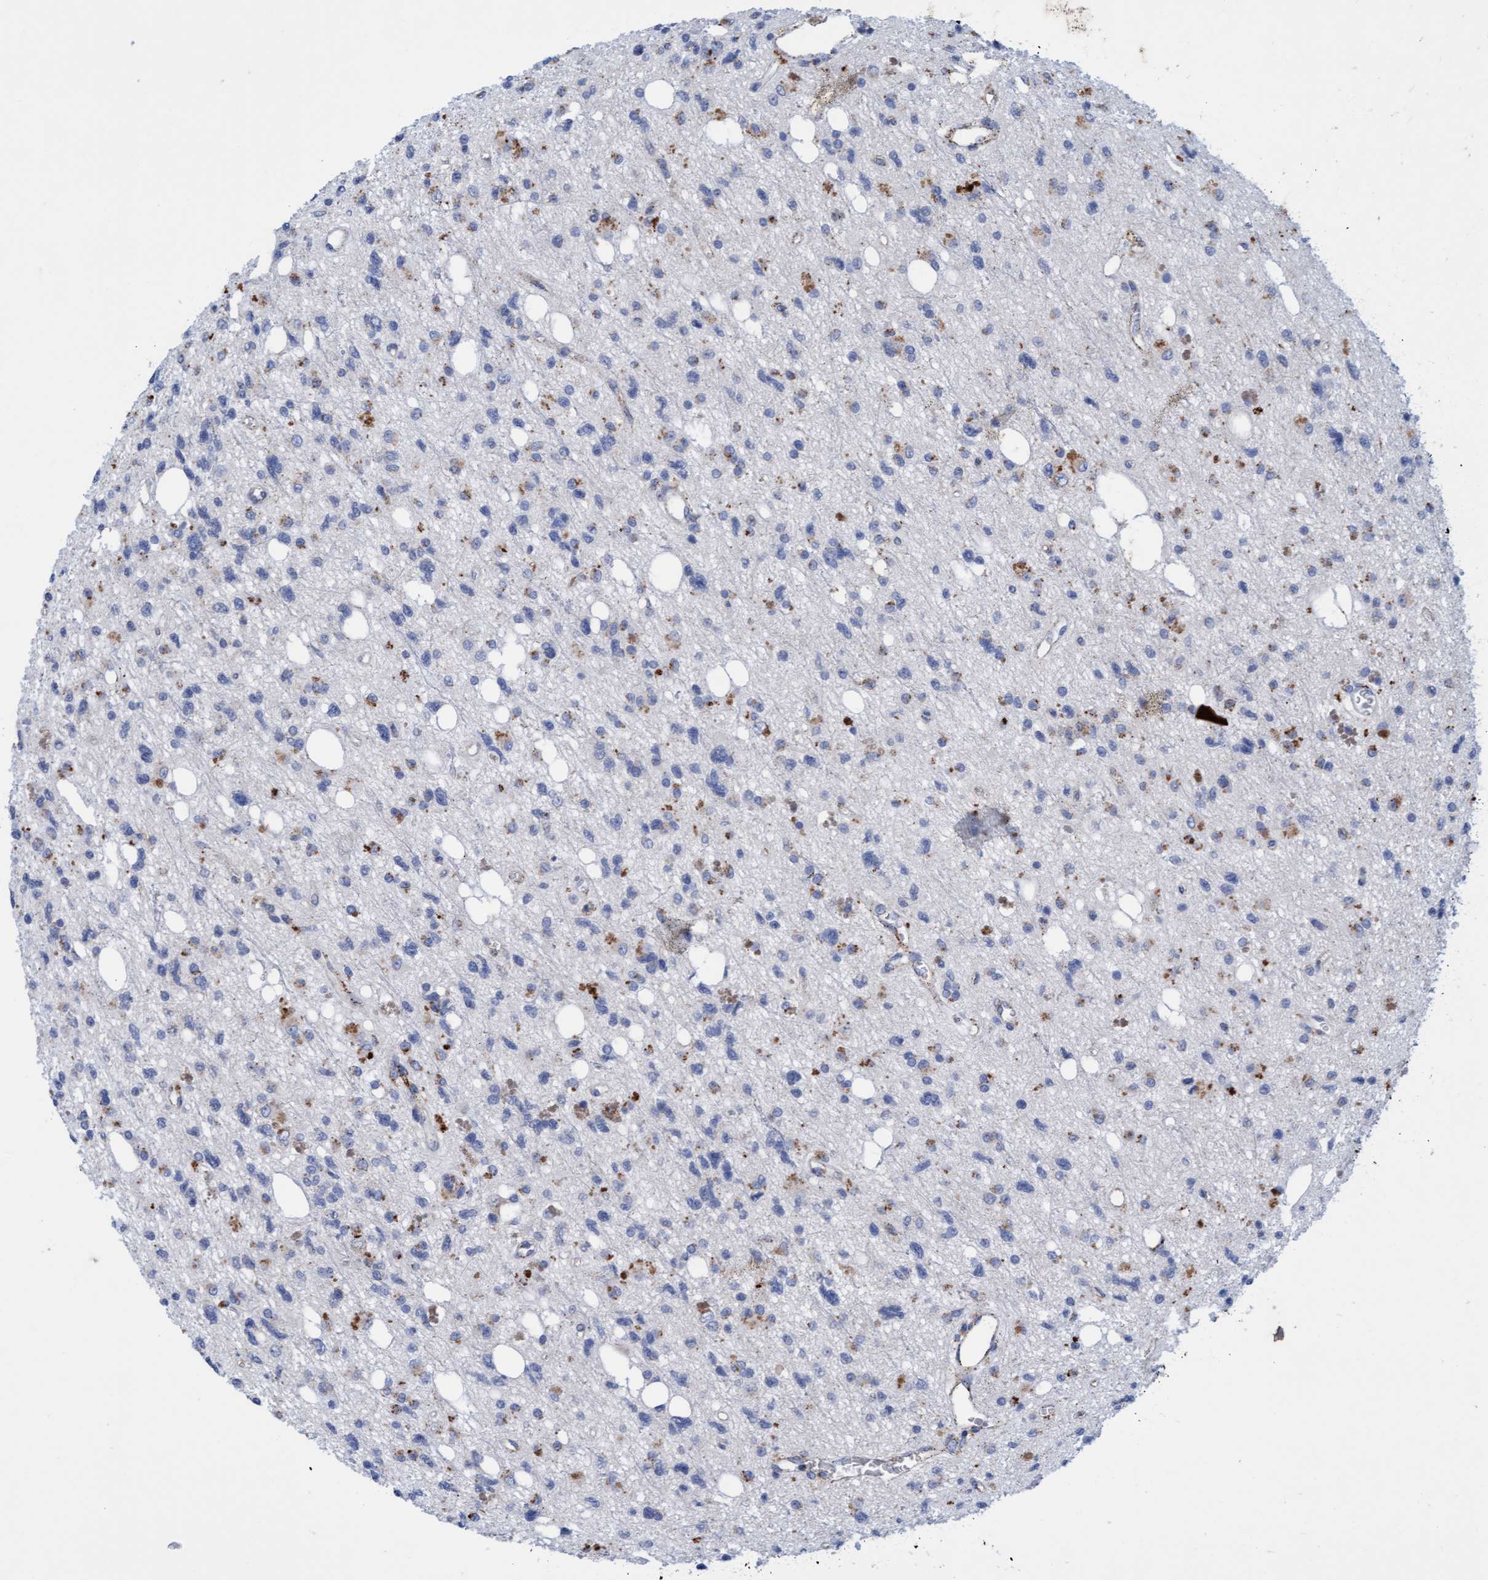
{"staining": {"intensity": "moderate", "quantity": "25%-75%", "location": "cytoplasmic/membranous"}, "tissue": "glioma", "cell_type": "Tumor cells", "image_type": "cancer", "snomed": [{"axis": "morphology", "description": "Glioma, malignant, High grade"}, {"axis": "topography", "description": "Brain"}], "caption": "The micrograph exhibits immunohistochemical staining of glioma. There is moderate cytoplasmic/membranous positivity is identified in approximately 25%-75% of tumor cells.", "gene": "SGSH", "patient": {"sex": "female", "age": 62}}